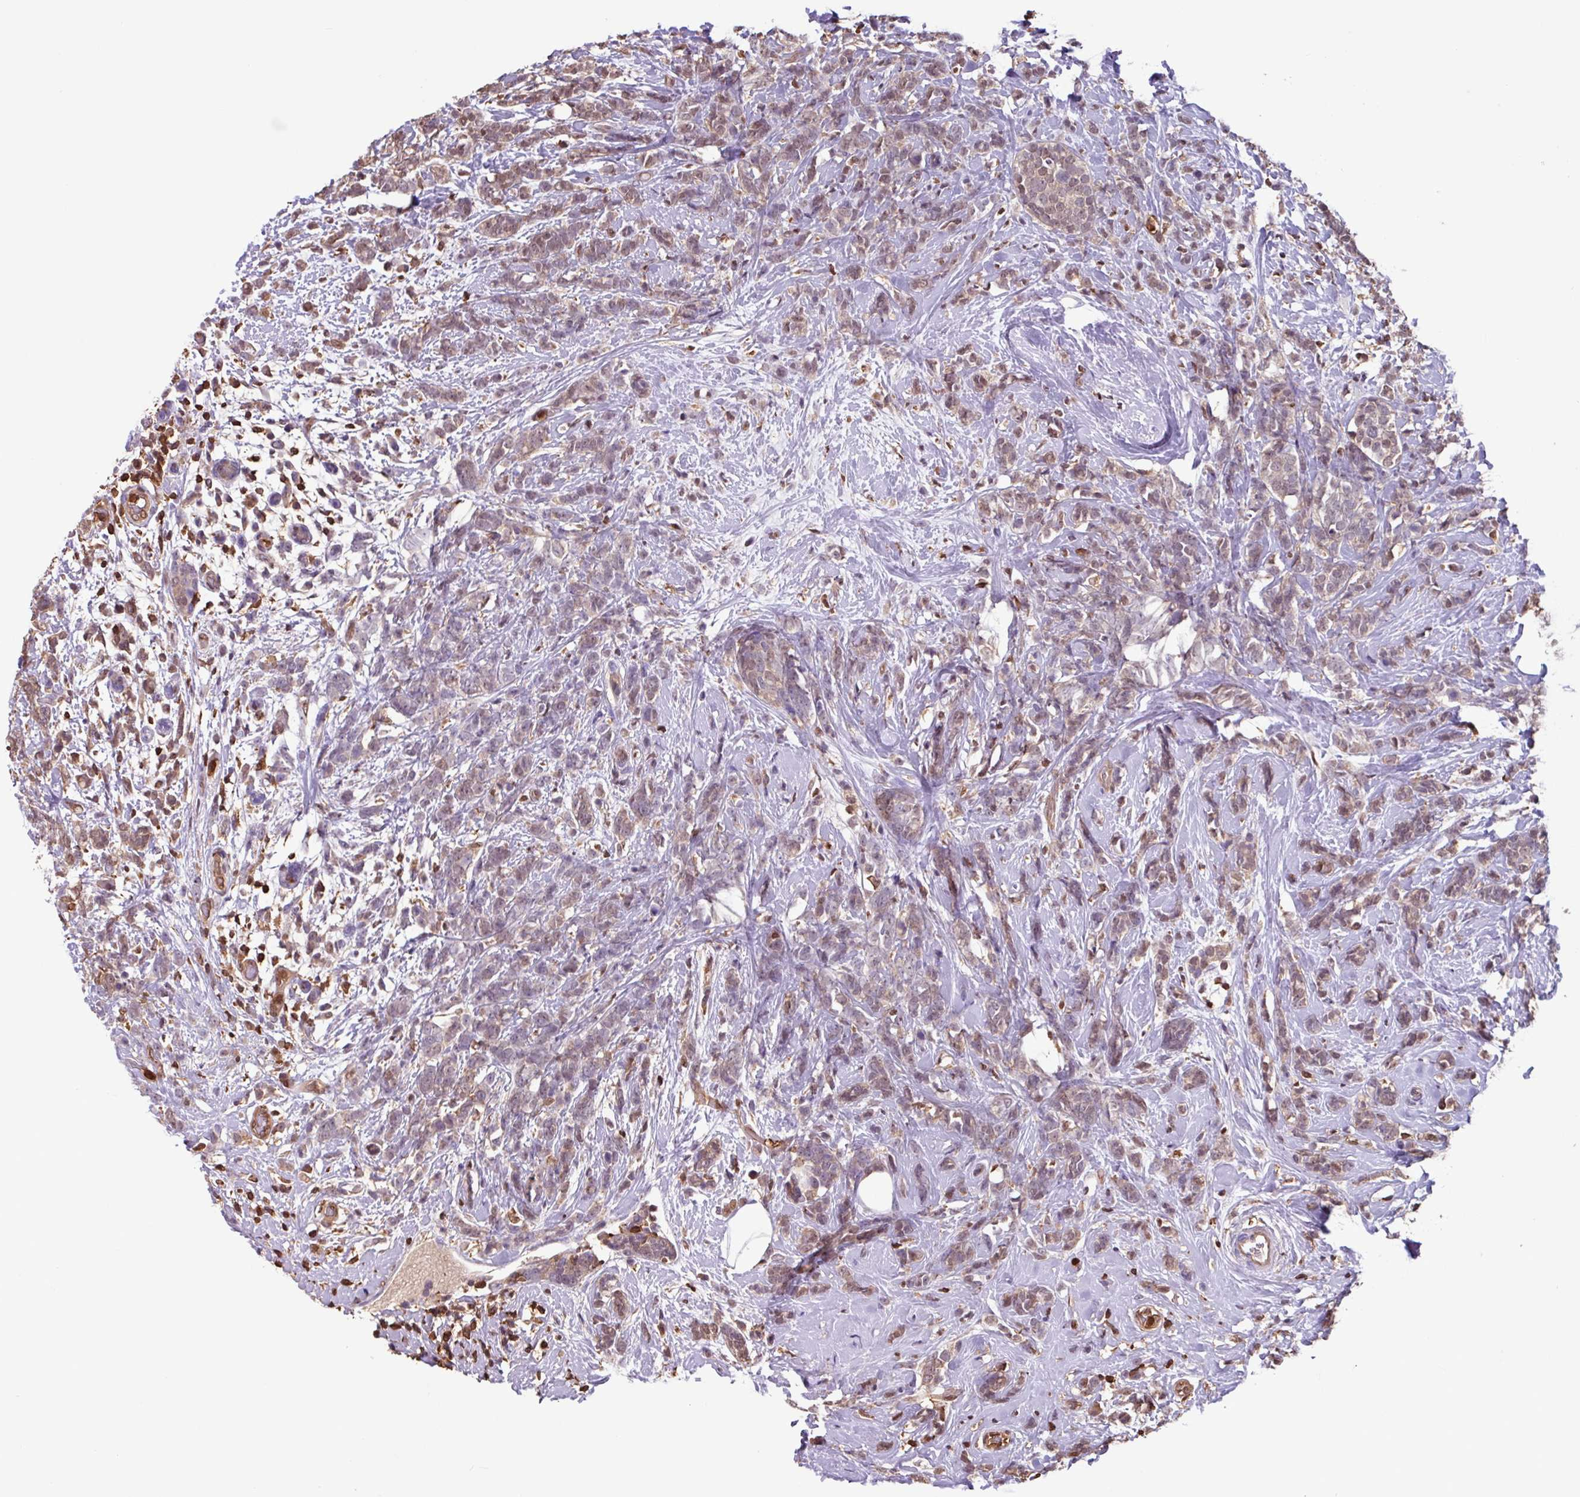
{"staining": {"intensity": "weak", "quantity": "25%-75%", "location": "cytoplasmic/membranous,nuclear"}, "tissue": "breast cancer", "cell_type": "Tumor cells", "image_type": "cancer", "snomed": [{"axis": "morphology", "description": "Lobular carcinoma"}, {"axis": "topography", "description": "Breast"}], "caption": "Protein expression by IHC exhibits weak cytoplasmic/membranous and nuclear expression in about 25%-75% of tumor cells in breast lobular carcinoma.", "gene": "ARHGDIB", "patient": {"sex": "female", "age": 58}}